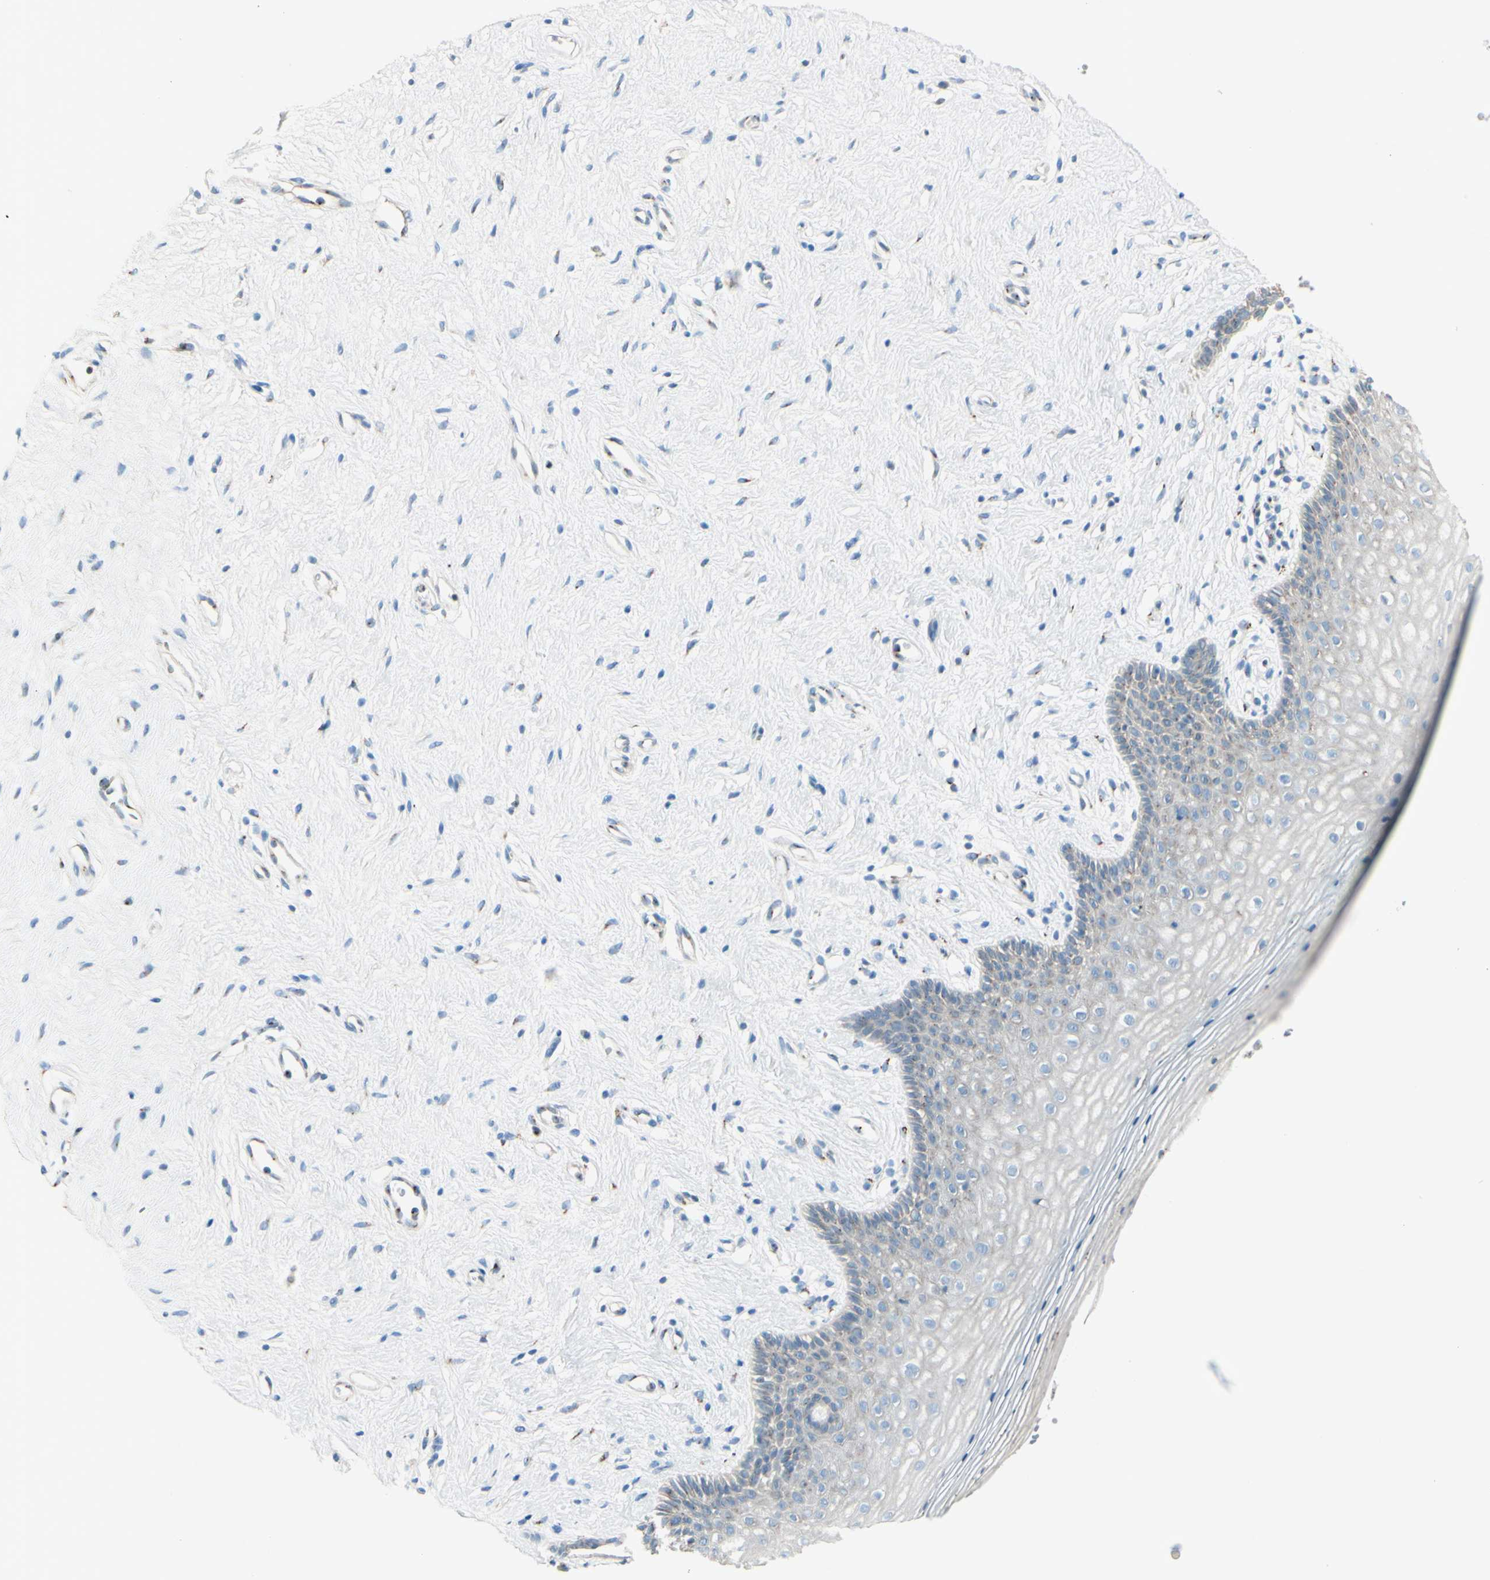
{"staining": {"intensity": "negative", "quantity": "none", "location": "none"}, "tissue": "vagina", "cell_type": "Squamous epithelial cells", "image_type": "normal", "snomed": [{"axis": "morphology", "description": "Normal tissue, NOS"}, {"axis": "topography", "description": "Vagina"}], "caption": "Immunohistochemistry photomicrograph of normal vagina: human vagina stained with DAB demonstrates no significant protein staining in squamous epithelial cells.", "gene": "B4GALT1", "patient": {"sex": "female", "age": 44}}